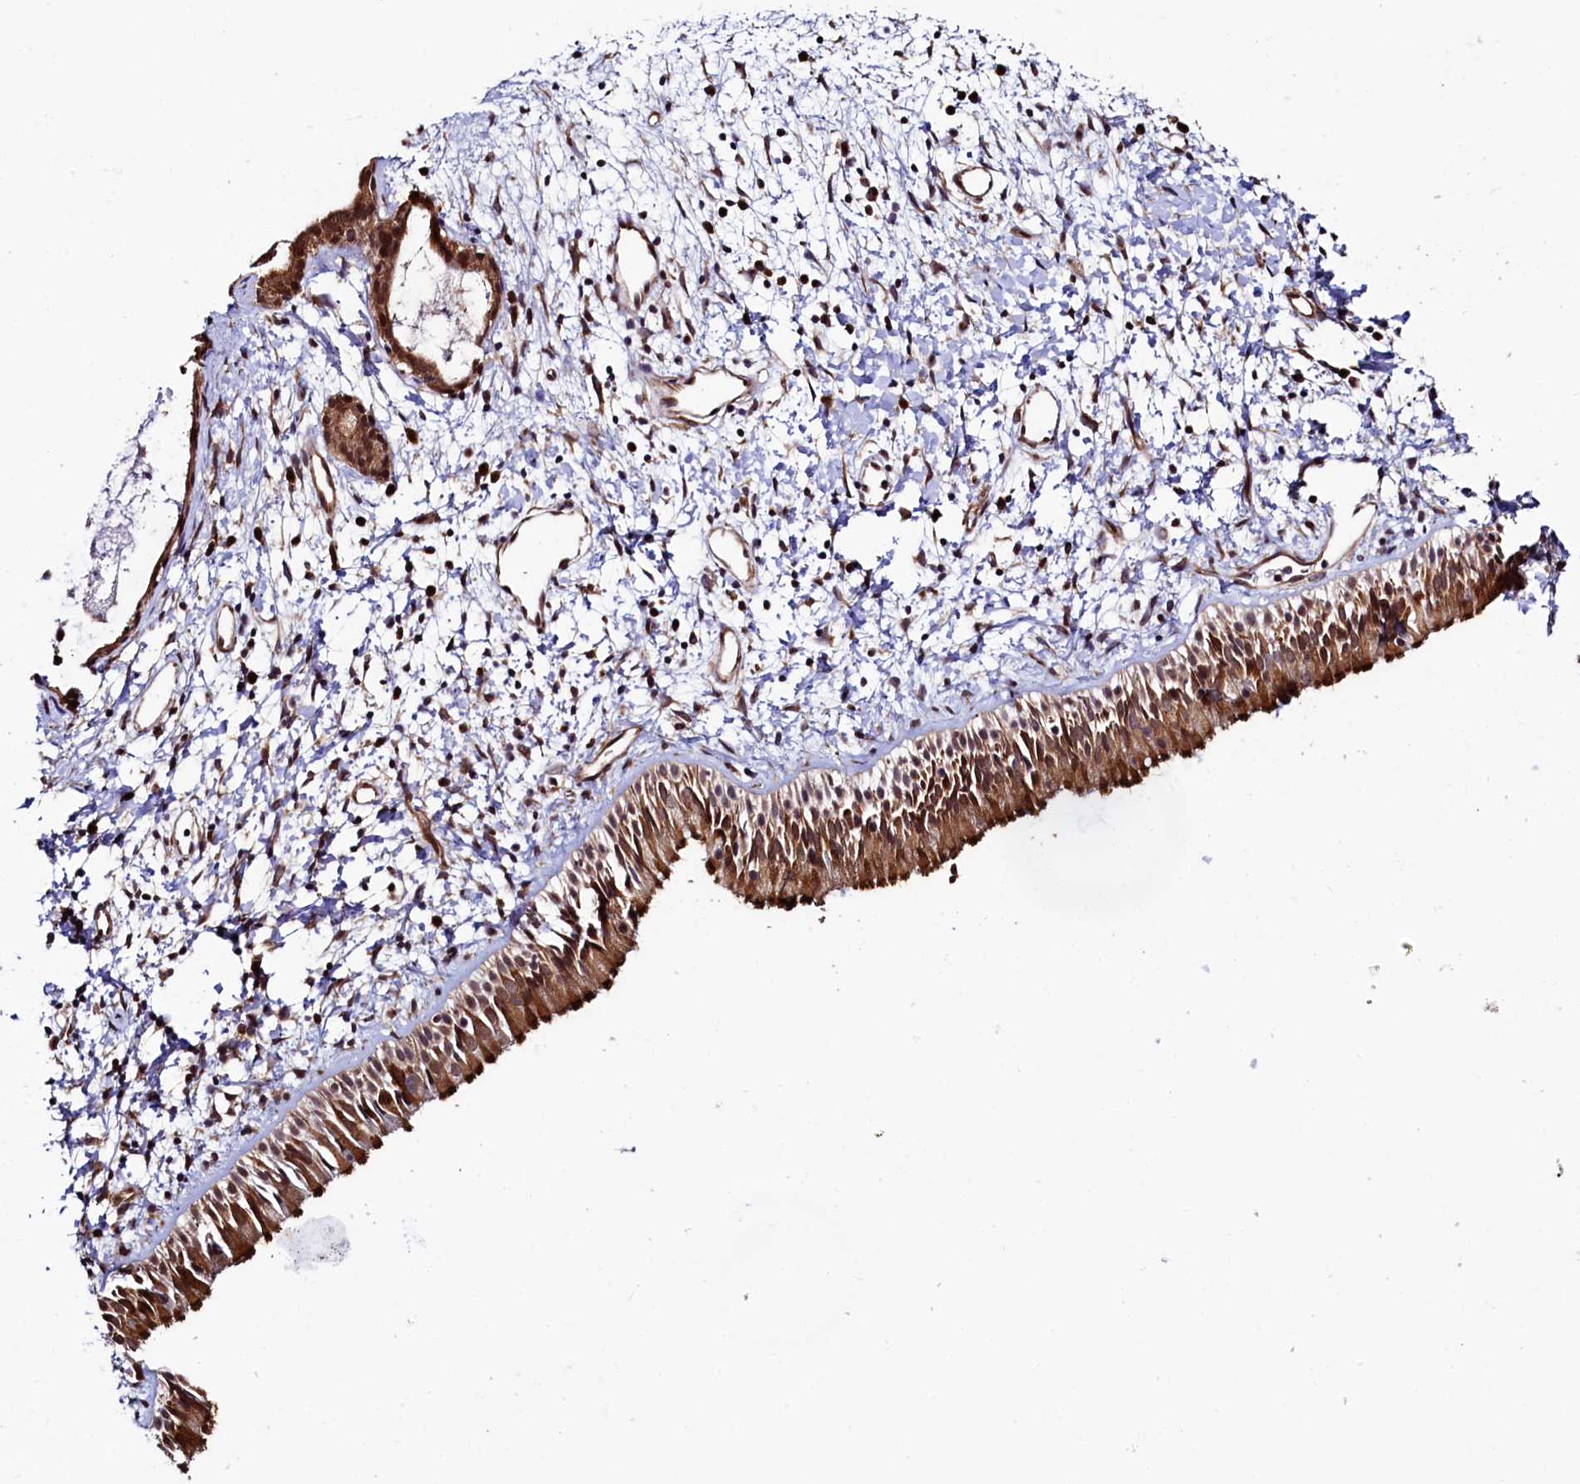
{"staining": {"intensity": "moderate", "quantity": ">75%", "location": "cytoplasmic/membranous,nuclear"}, "tissue": "nasopharynx", "cell_type": "Respiratory epithelial cells", "image_type": "normal", "snomed": [{"axis": "morphology", "description": "Normal tissue, NOS"}, {"axis": "topography", "description": "Nasopharynx"}], "caption": "Immunohistochemistry of benign nasopharynx demonstrates medium levels of moderate cytoplasmic/membranous,nuclear expression in about >75% of respiratory epithelial cells.", "gene": "LEO1", "patient": {"sex": "male", "age": 22}}